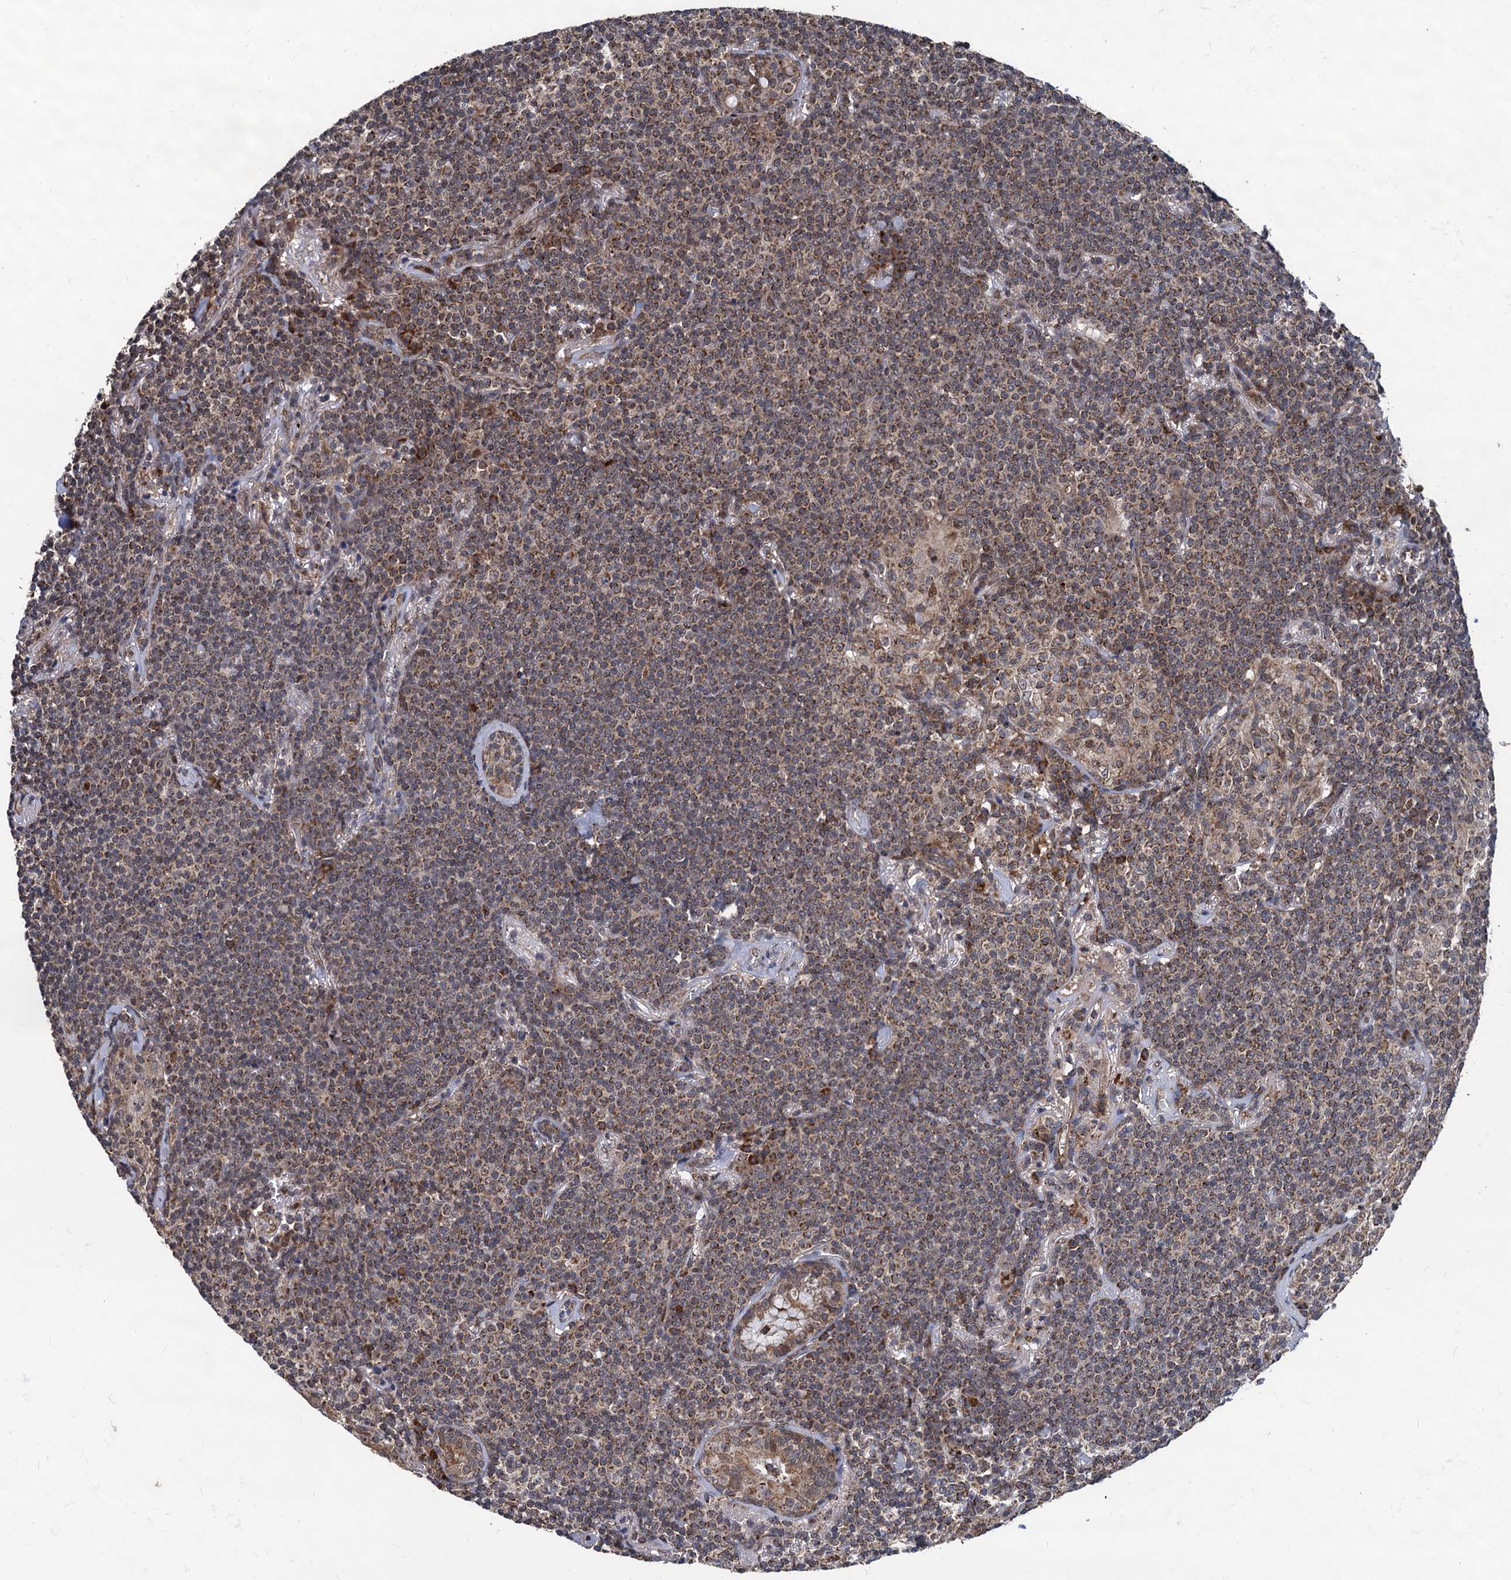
{"staining": {"intensity": "moderate", "quantity": "25%-75%", "location": "cytoplasmic/membranous"}, "tissue": "lymphoma", "cell_type": "Tumor cells", "image_type": "cancer", "snomed": [{"axis": "morphology", "description": "Malignant lymphoma, non-Hodgkin's type, Low grade"}, {"axis": "topography", "description": "Lung"}], "caption": "Immunohistochemistry (IHC) (DAB (3,3'-diaminobenzidine)) staining of lymphoma reveals moderate cytoplasmic/membranous protein positivity in approximately 25%-75% of tumor cells.", "gene": "CMPK2", "patient": {"sex": "female", "age": 71}}